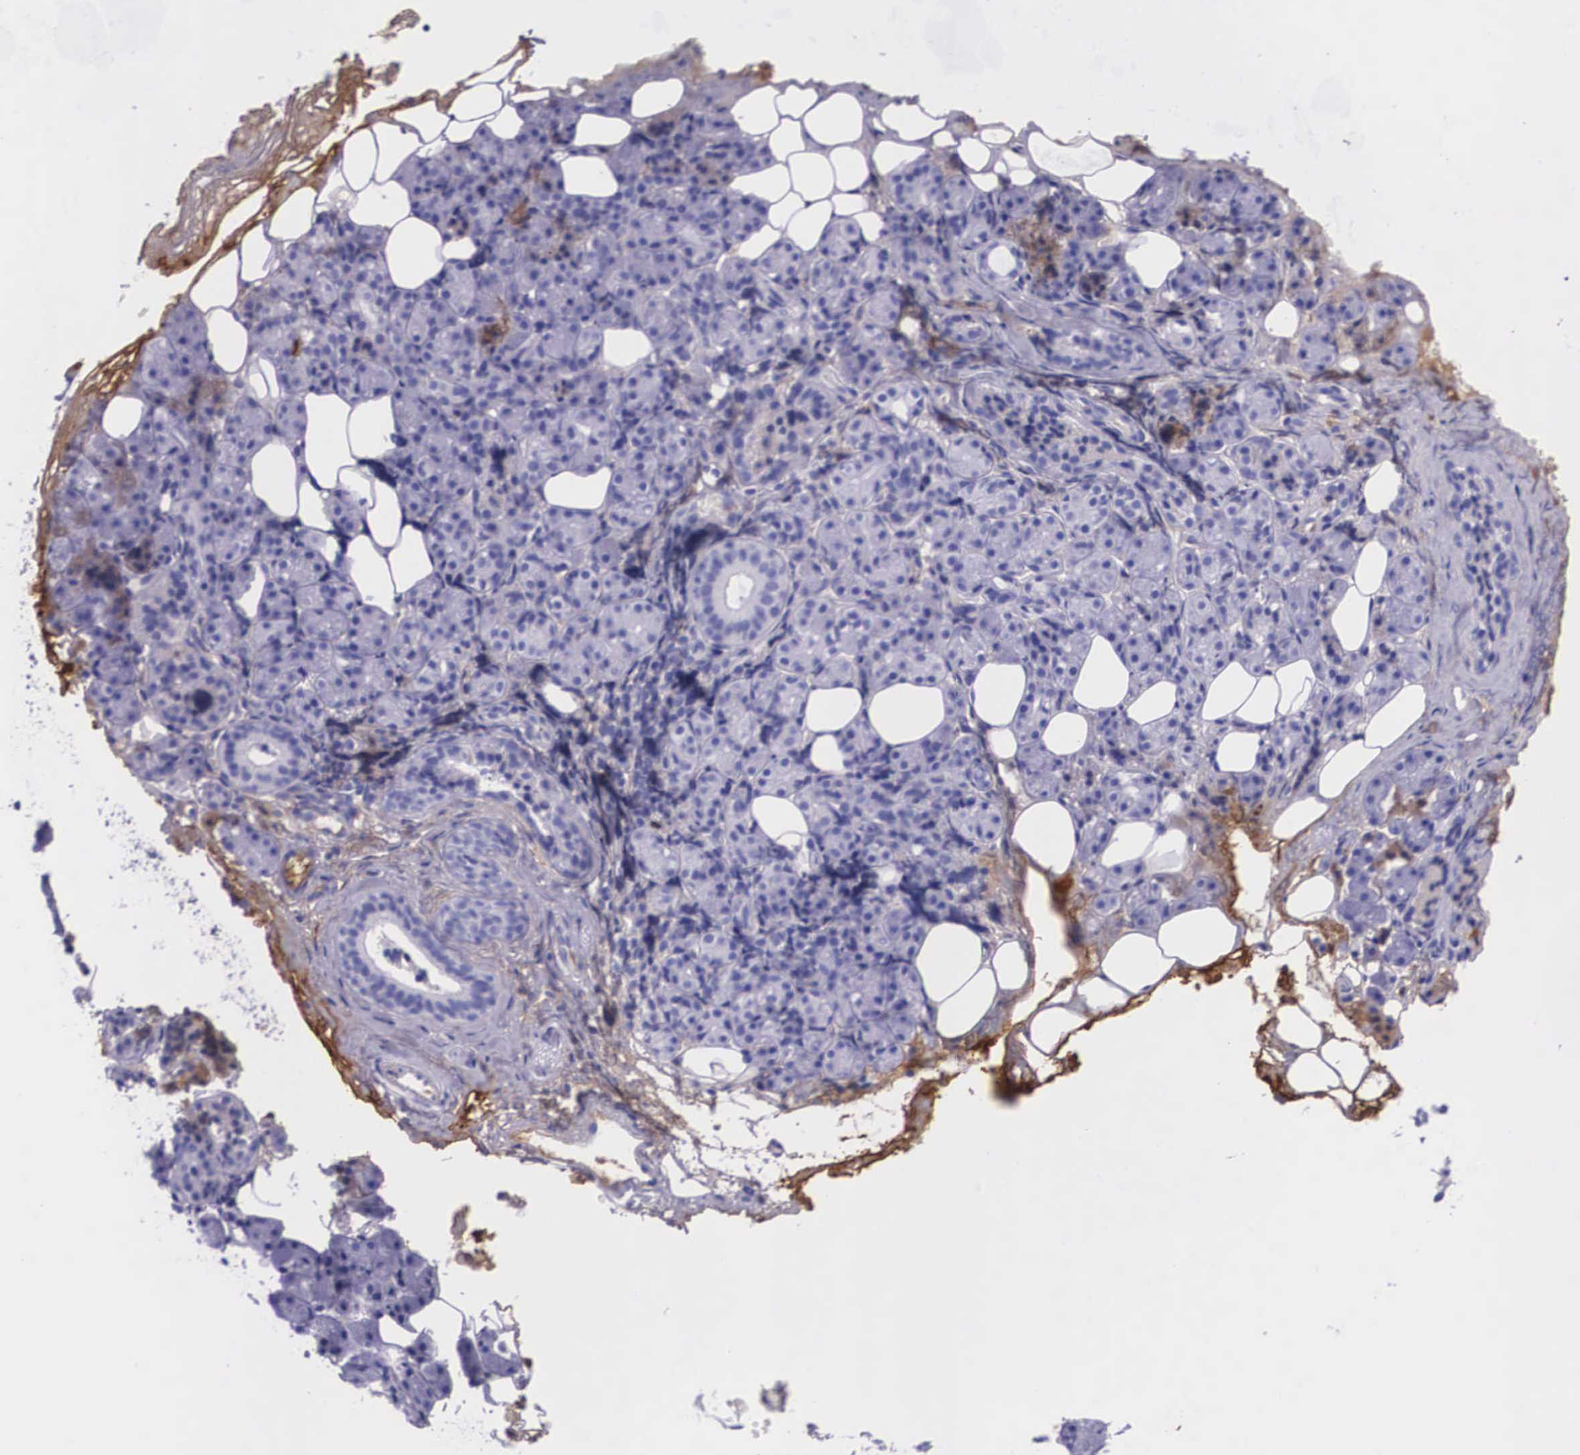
{"staining": {"intensity": "negative", "quantity": "none", "location": "none"}, "tissue": "salivary gland", "cell_type": "Glandular cells", "image_type": "normal", "snomed": [{"axis": "morphology", "description": "Normal tissue, NOS"}, {"axis": "topography", "description": "Salivary gland"}], "caption": "There is no significant expression in glandular cells of salivary gland. (DAB (3,3'-diaminobenzidine) IHC, high magnification).", "gene": "PLG", "patient": {"sex": "female", "age": 55}}